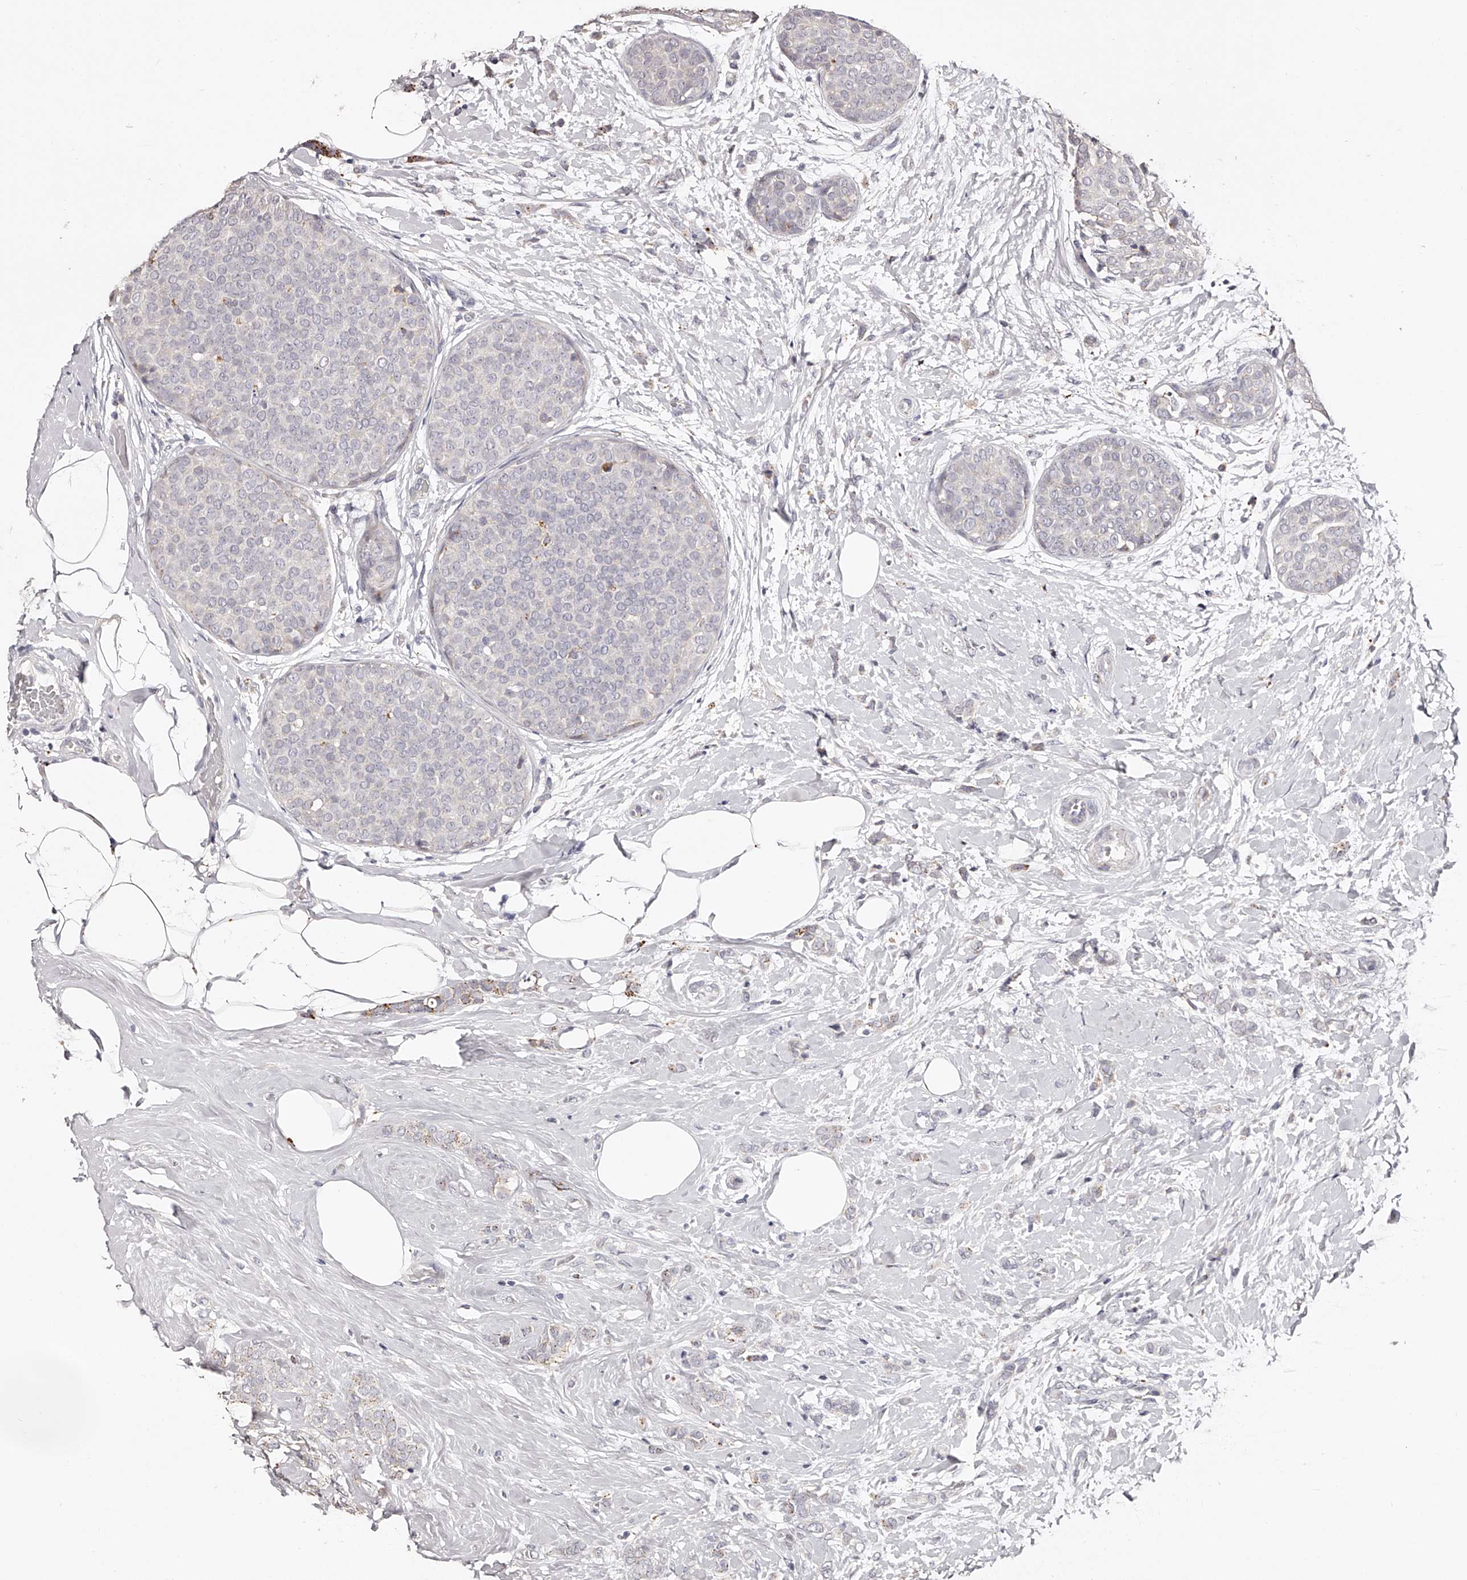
{"staining": {"intensity": "weak", "quantity": "<25%", "location": "cytoplasmic/membranous"}, "tissue": "breast cancer", "cell_type": "Tumor cells", "image_type": "cancer", "snomed": [{"axis": "morphology", "description": "Lobular carcinoma, in situ"}, {"axis": "morphology", "description": "Lobular carcinoma"}, {"axis": "topography", "description": "Breast"}], "caption": "This is an immunohistochemistry photomicrograph of human breast lobular carcinoma in situ. There is no positivity in tumor cells.", "gene": "SLC35D3", "patient": {"sex": "female", "age": 41}}